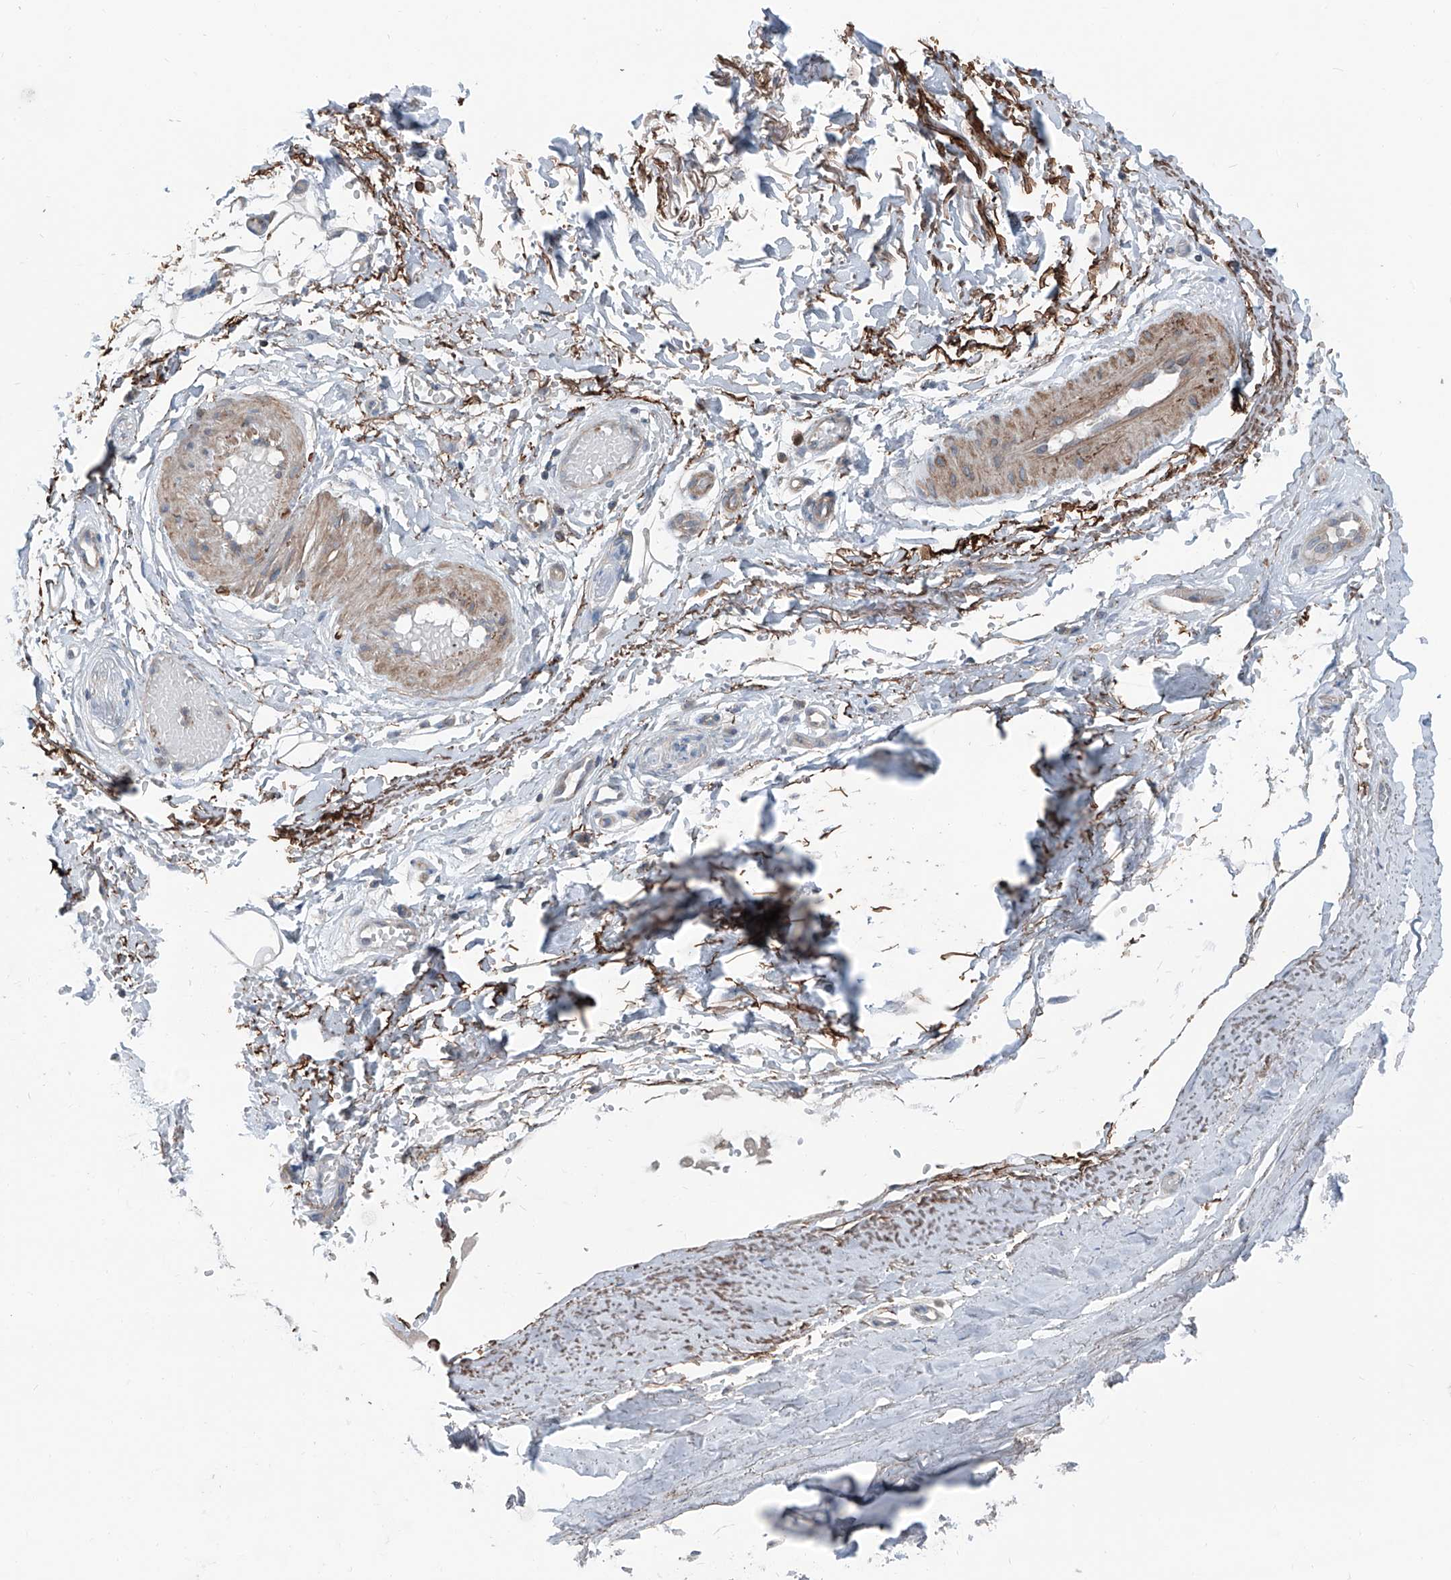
{"staining": {"intensity": "negative", "quantity": "none", "location": "none"}, "tissue": "adipose tissue", "cell_type": "Adipocytes", "image_type": "normal", "snomed": [{"axis": "morphology", "description": "Normal tissue, NOS"}, {"axis": "morphology", "description": "Basal cell carcinoma"}, {"axis": "topography", "description": "Skin"}], "caption": "DAB (3,3'-diaminobenzidine) immunohistochemical staining of benign human adipose tissue exhibits no significant staining in adipocytes.", "gene": "HSPB11", "patient": {"sex": "female", "age": 89}}